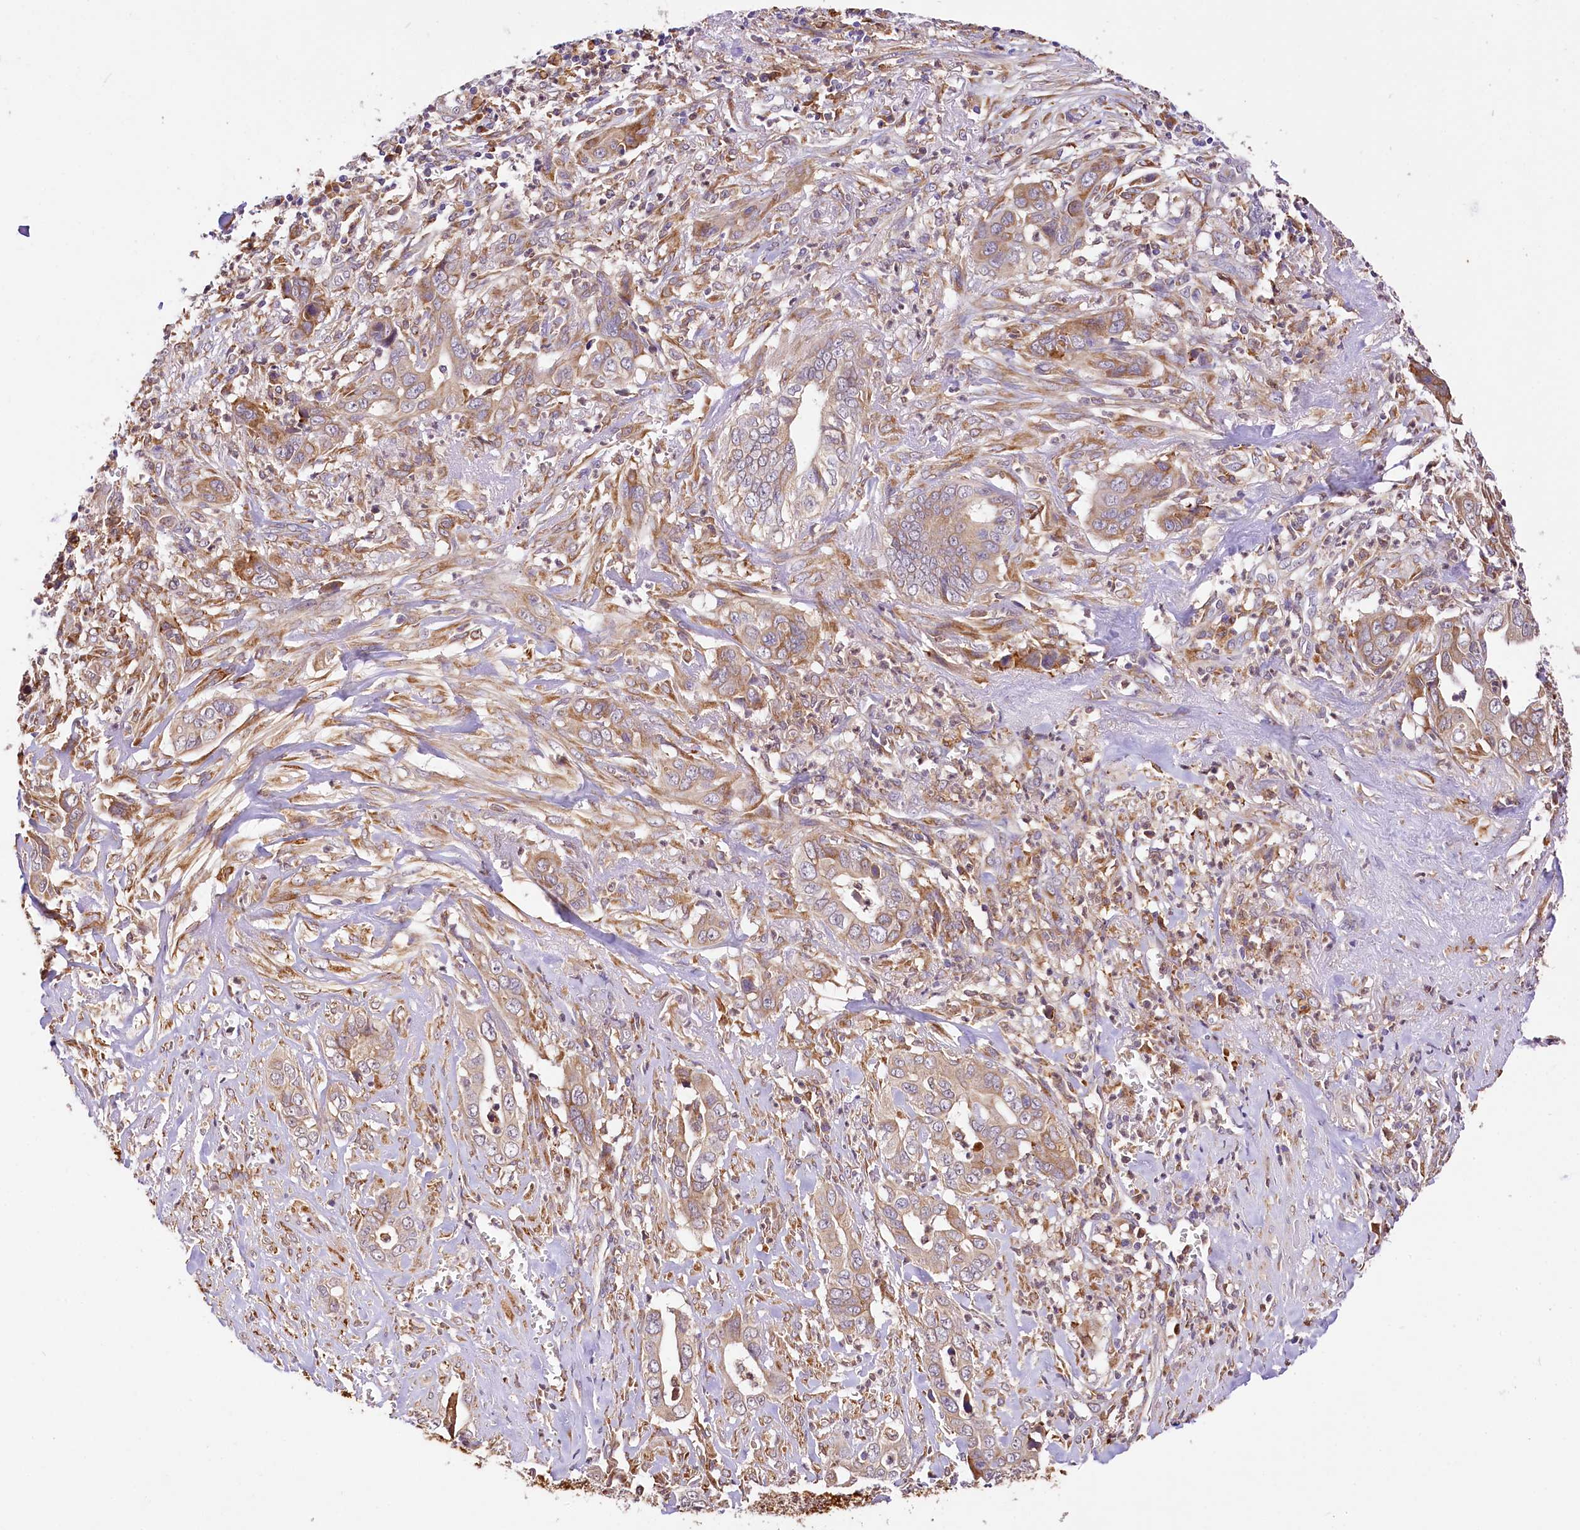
{"staining": {"intensity": "weak", "quantity": ">75%", "location": "cytoplasmic/membranous"}, "tissue": "liver cancer", "cell_type": "Tumor cells", "image_type": "cancer", "snomed": [{"axis": "morphology", "description": "Cholangiocarcinoma"}, {"axis": "topography", "description": "Liver"}], "caption": "Immunohistochemical staining of human cholangiocarcinoma (liver) reveals weak cytoplasmic/membranous protein positivity in approximately >75% of tumor cells.", "gene": "PPIP5K2", "patient": {"sex": "female", "age": 79}}